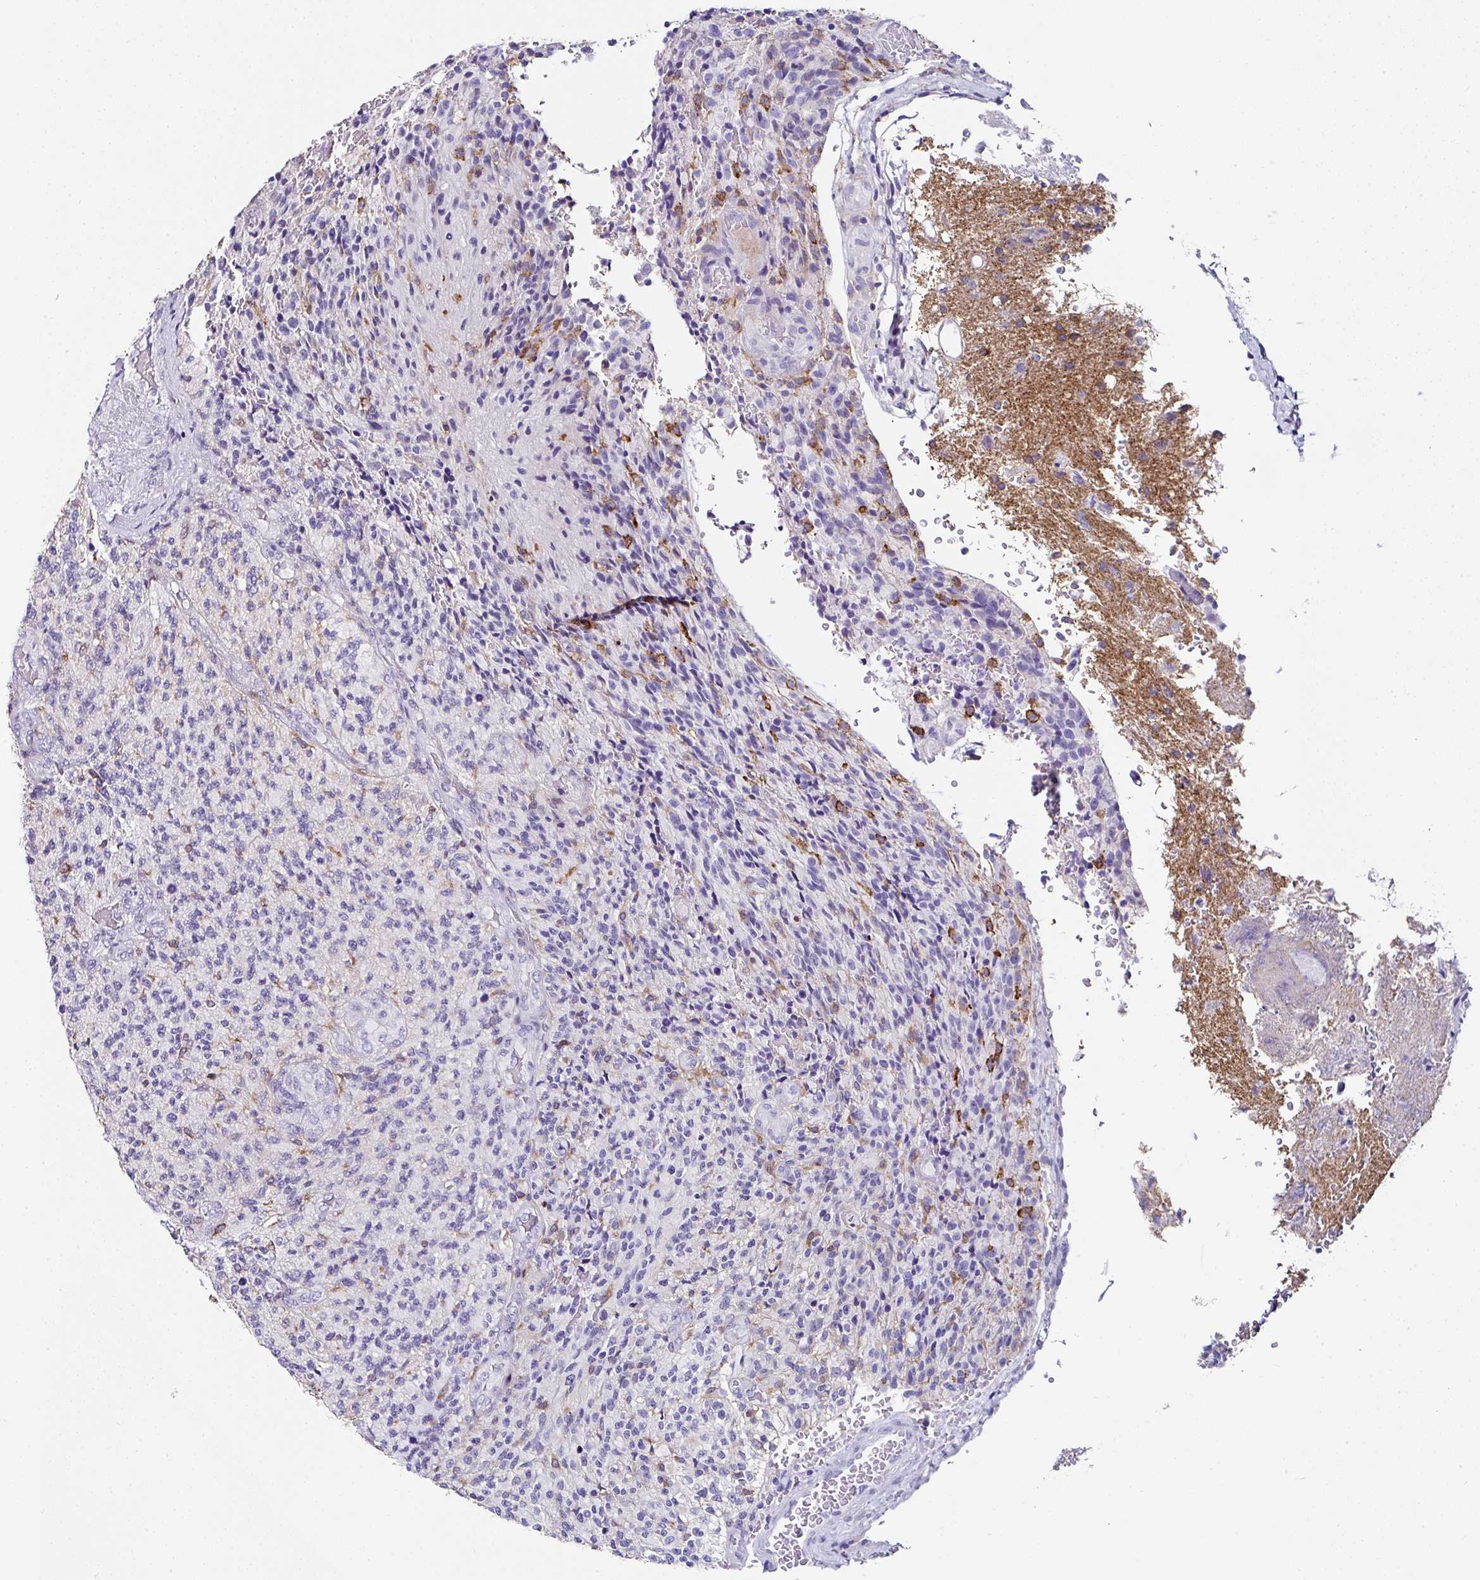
{"staining": {"intensity": "negative", "quantity": "none", "location": "none"}, "tissue": "glioma", "cell_type": "Tumor cells", "image_type": "cancer", "snomed": [{"axis": "morphology", "description": "Normal tissue, NOS"}, {"axis": "morphology", "description": "Glioma, malignant, High grade"}, {"axis": "topography", "description": "Cerebral cortex"}], "caption": "Tumor cells are negative for brown protein staining in glioma.", "gene": "UGT3A1", "patient": {"sex": "male", "age": 56}}